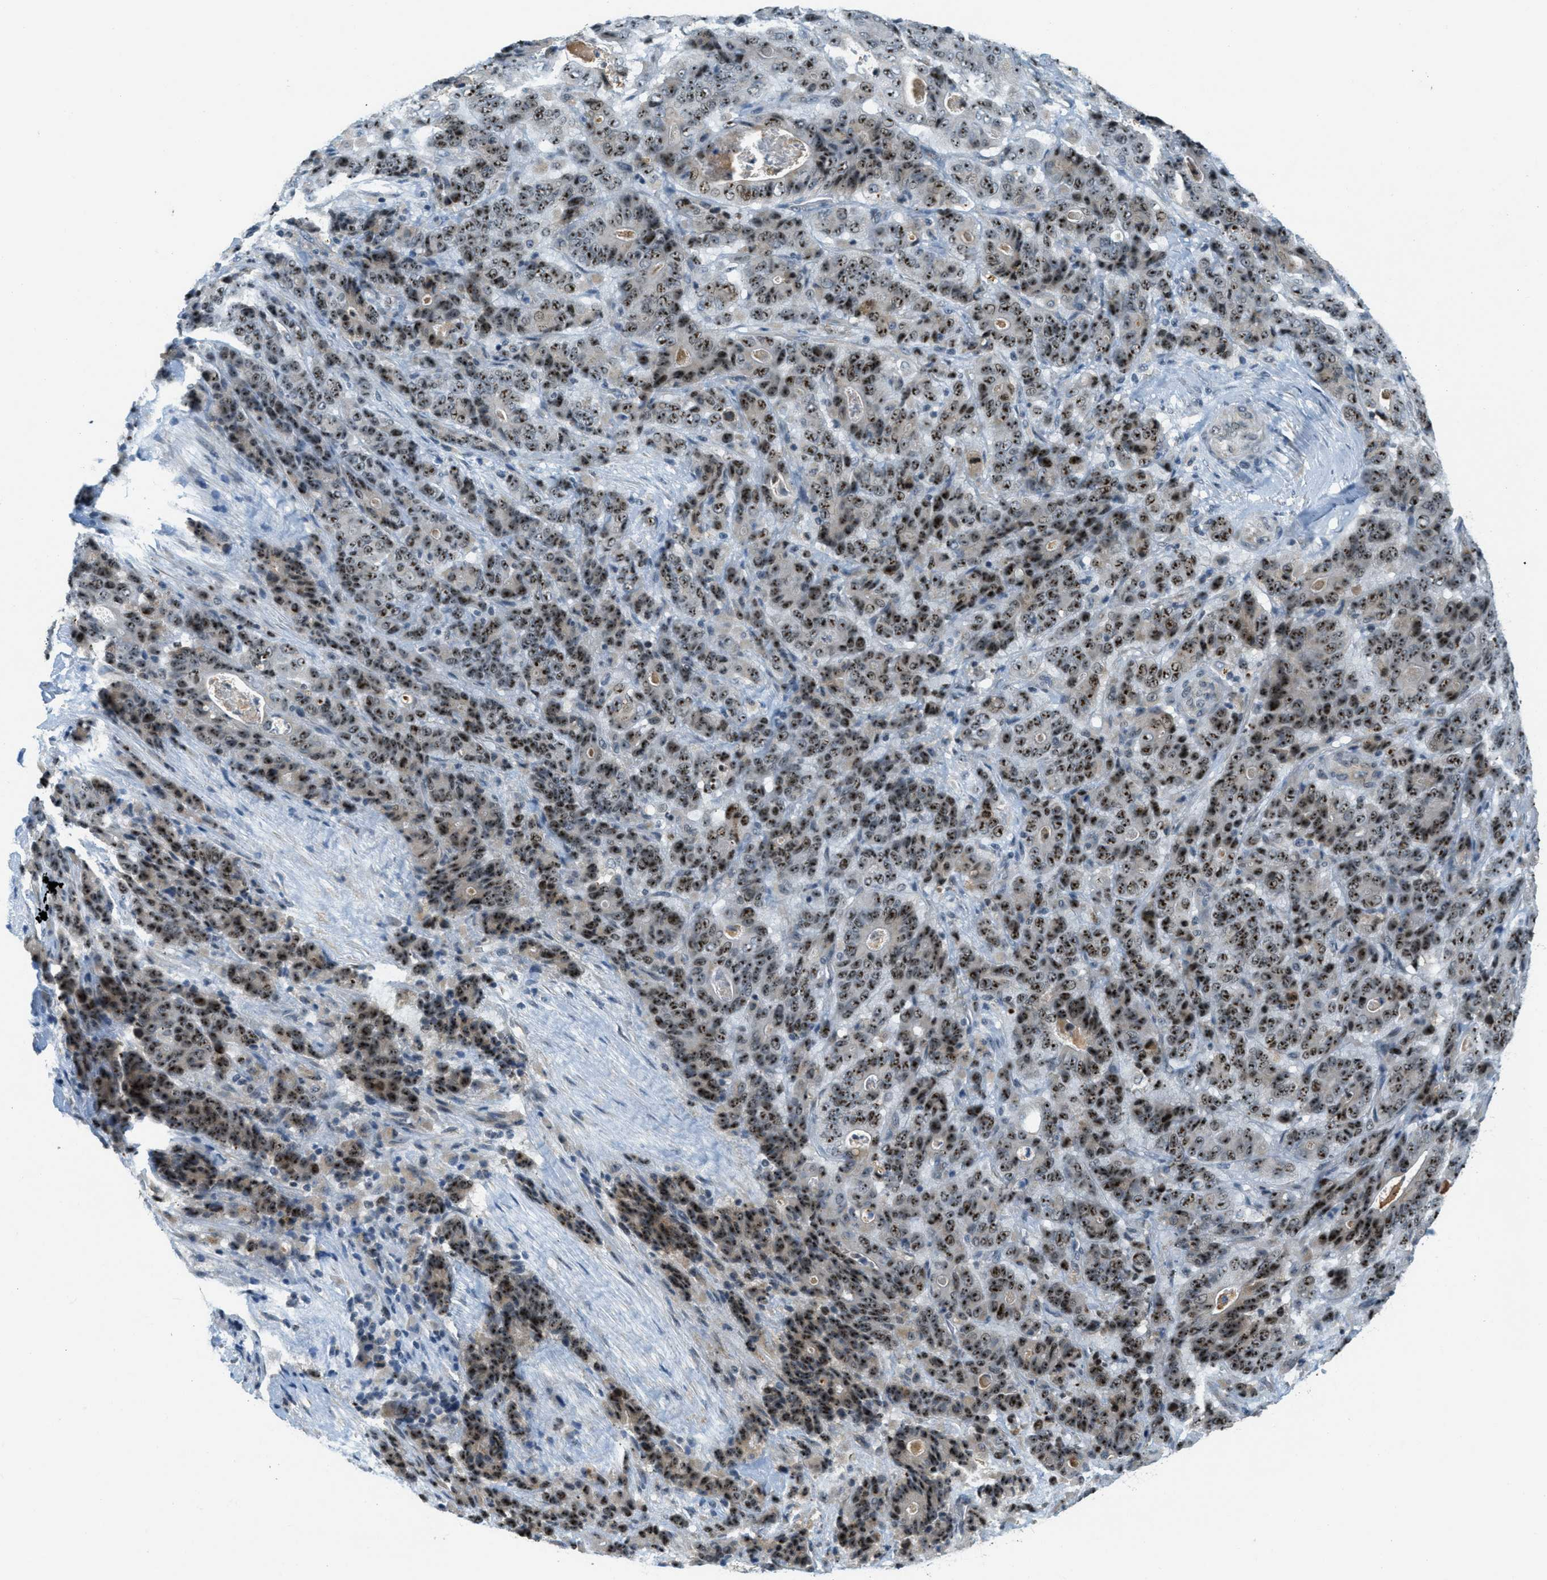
{"staining": {"intensity": "strong", "quantity": "25%-75%", "location": "nuclear"}, "tissue": "stomach cancer", "cell_type": "Tumor cells", "image_type": "cancer", "snomed": [{"axis": "morphology", "description": "Adenocarcinoma, NOS"}, {"axis": "topography", "description": "Stomach"}], "caption": "Immunohistochemical staining of stomach adenocarcinoma reveals strong nuclear protein positivity in approximately 25%-75% of tumor cells.", "gene": "DDX47", "patient": {"sex": "female", "age": 73}}